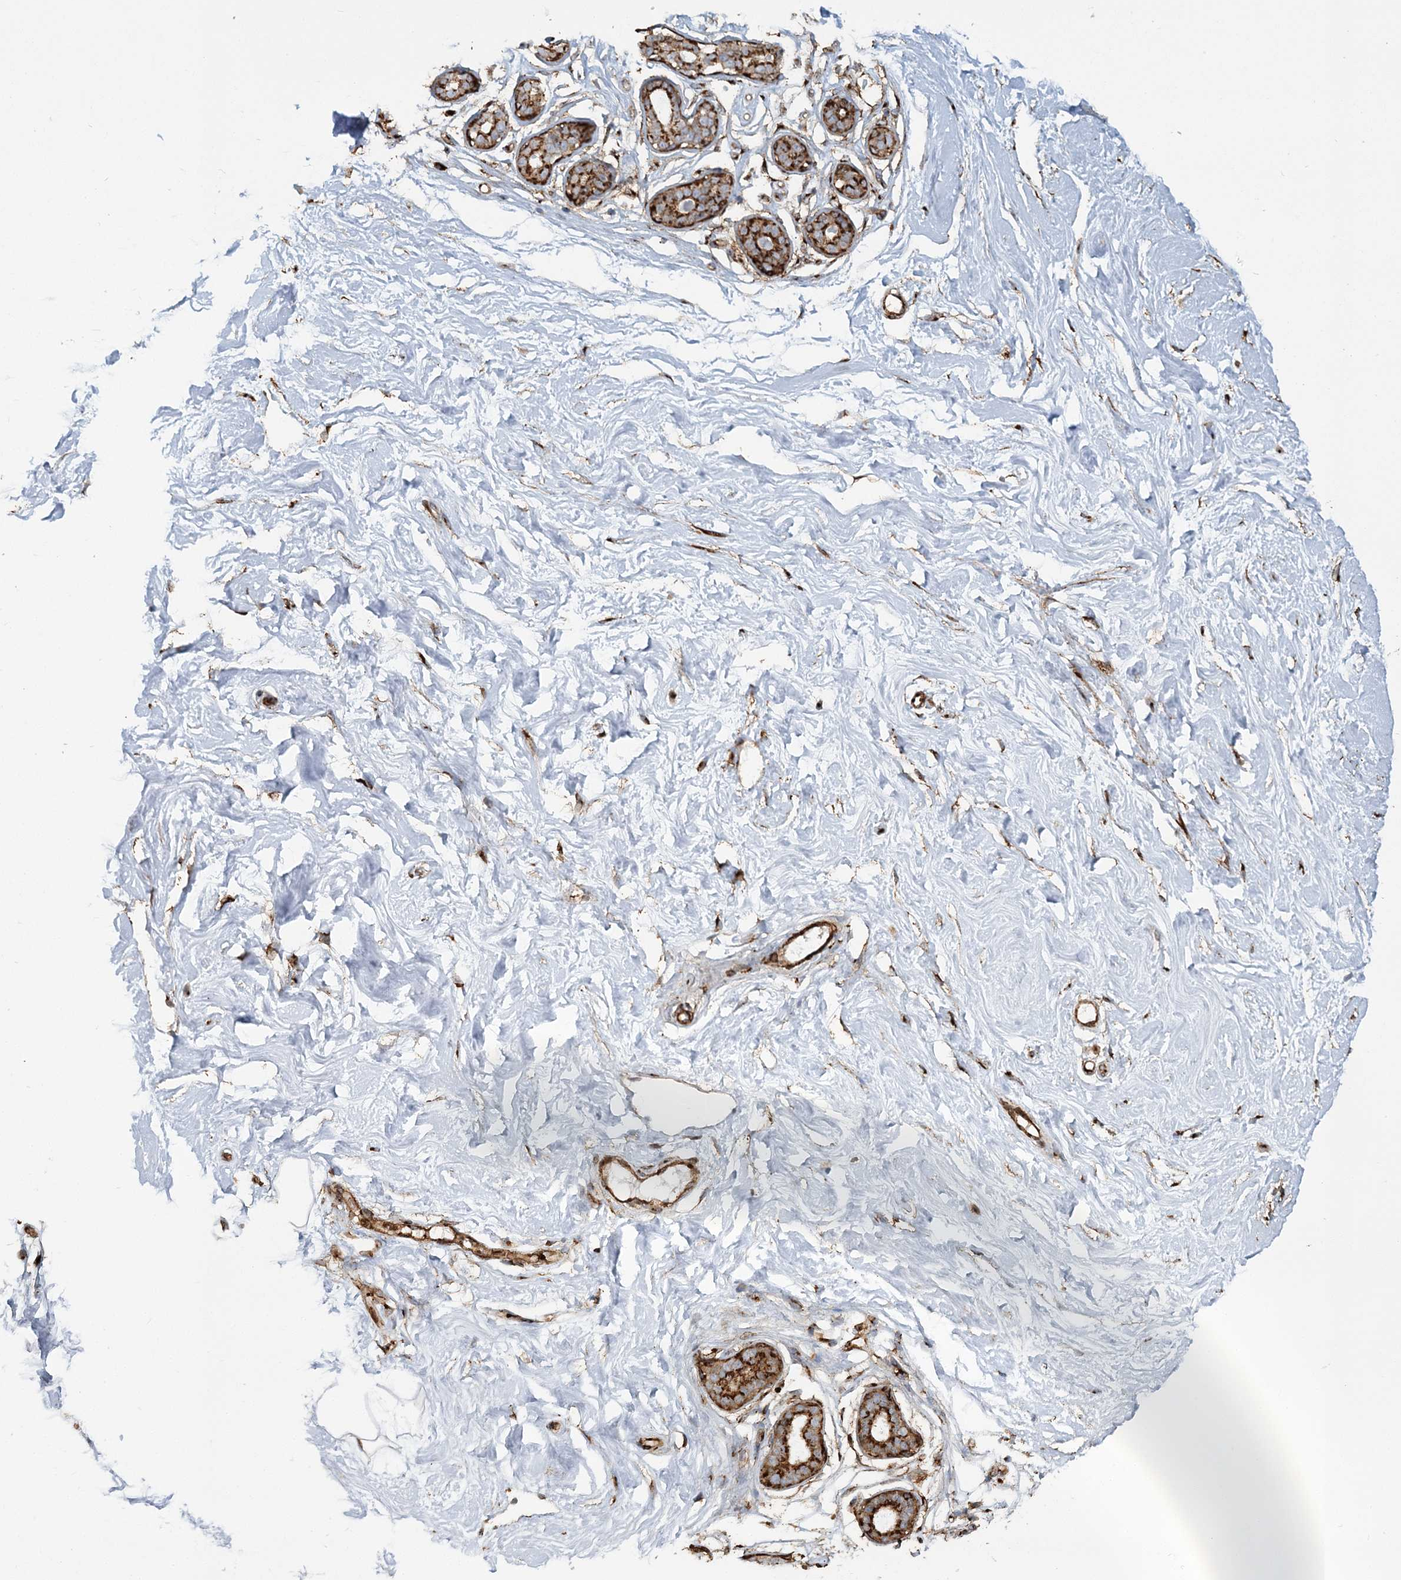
{"staining": {"intensity": "negative", "quantity": "none", "location": "none"}, "tissue": "breast", "cell_type": "Adipocytes", "image_type": "normal", "snomed": [{"axis": "morphology", "description": "Normal tissue, NOS"}, {"axis": "morphology", "description": "Adenoma, NOS"}, {"axis": "topography", "description": "Breast"}], "caption": "This is an IHC photomicrograph of unremarkable breast. There is no positivity in adipocytes.", "gene": "TRAF3IP2", "patient": {"sex": "female", "age": 23}}